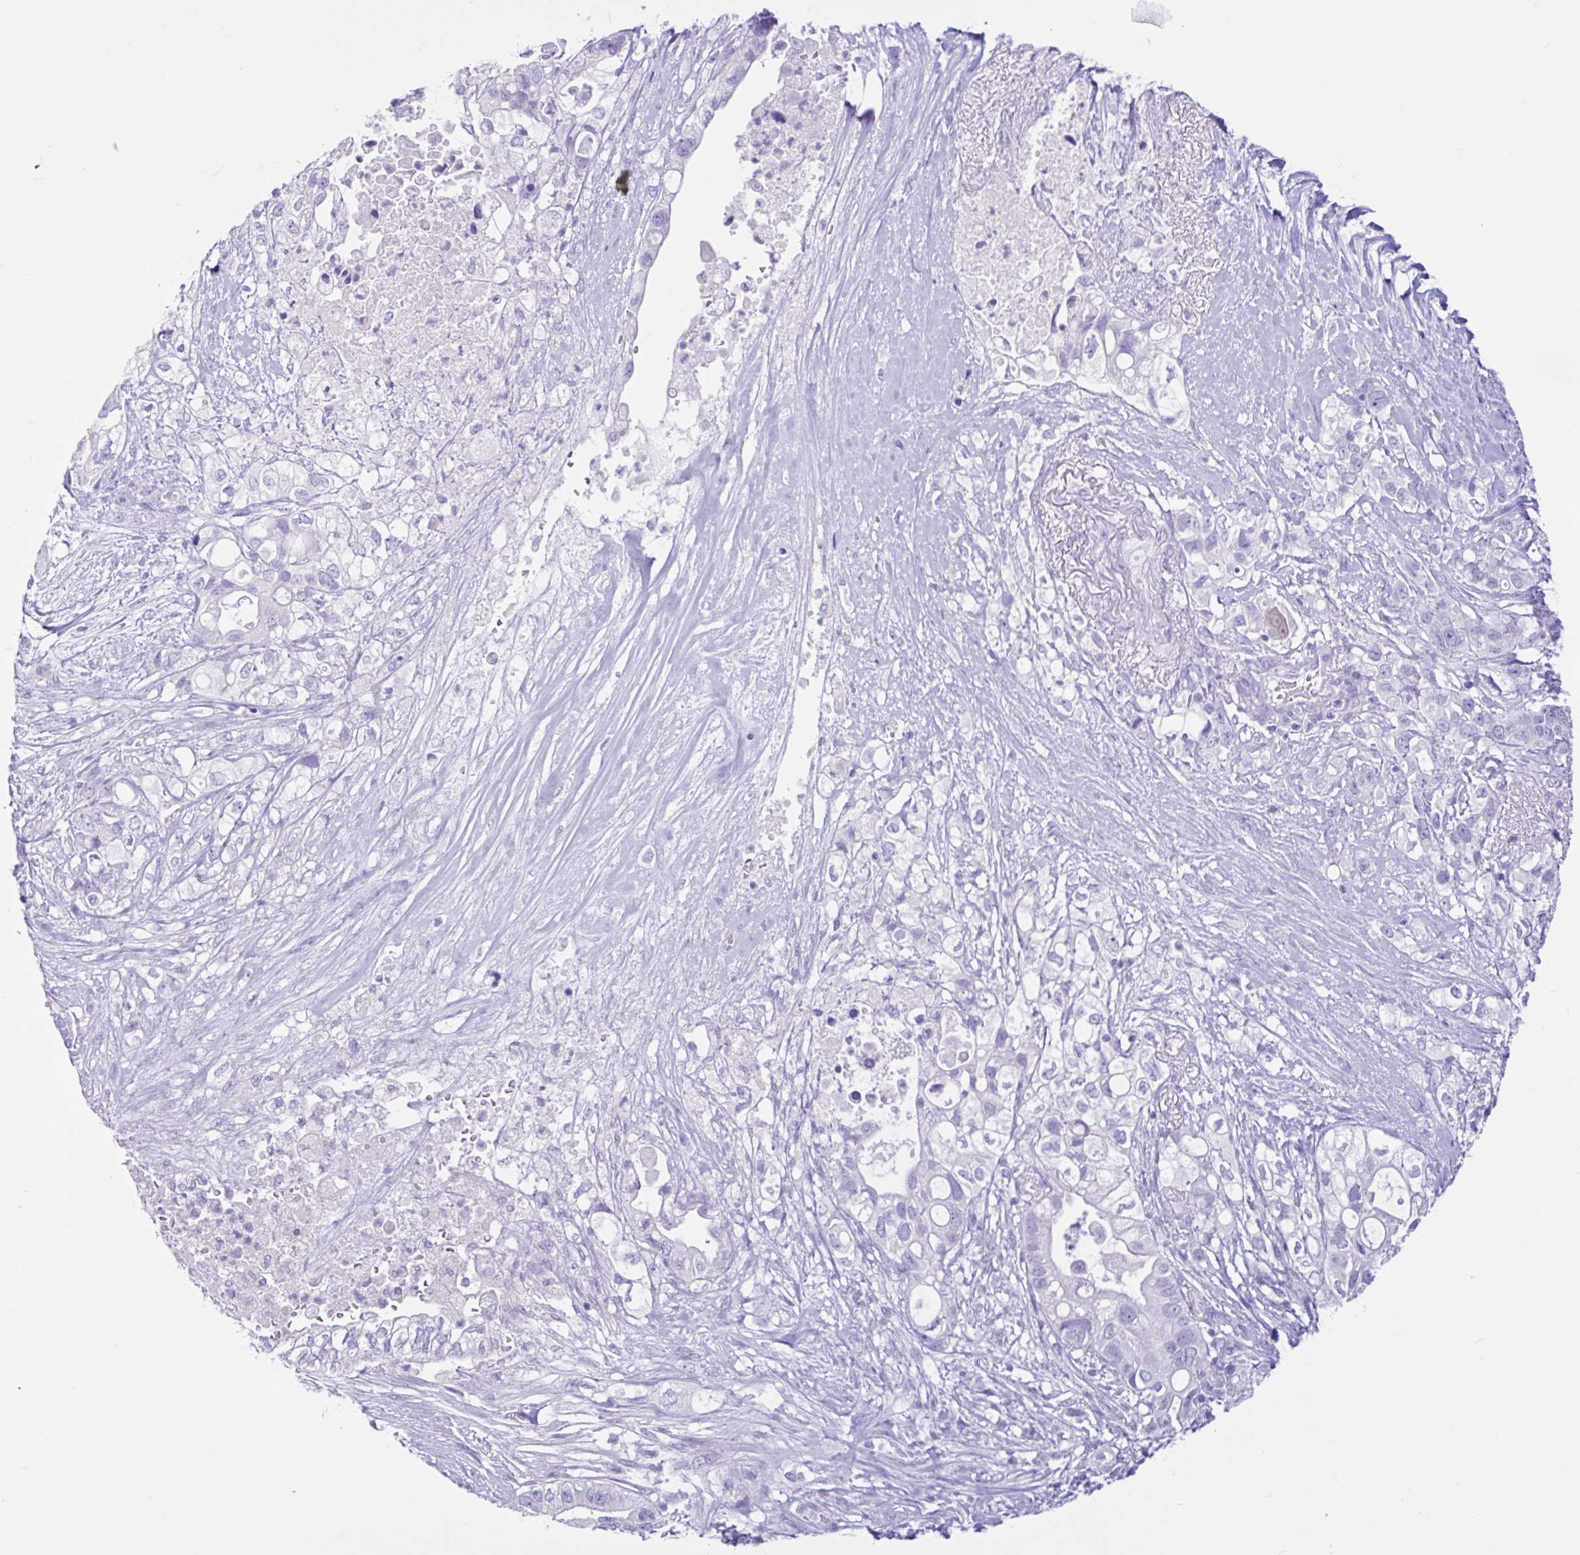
{"staining": {"intensity": "negative", "quantity": "none", "location": "none"}, "tissue": "pancreatic cancer", "cell_type": "Tumor cells", "image_type": "cancer", "snomed": [{"axis": "morphology", "description": "Adenocarcinoma, NOS"}, {"axis": "topography", "description": "Pancreas"}], "caption": "IHC micrograph of neoplastic tissue: human pancreatic cancer (adenocarcinoma) stained with DAB (3,3'-diaminobenzidine) reveals no significant protein staining in tumor cells.", "gene": "CYP19A1", "patient": {"sex": "female", "age": 72}}